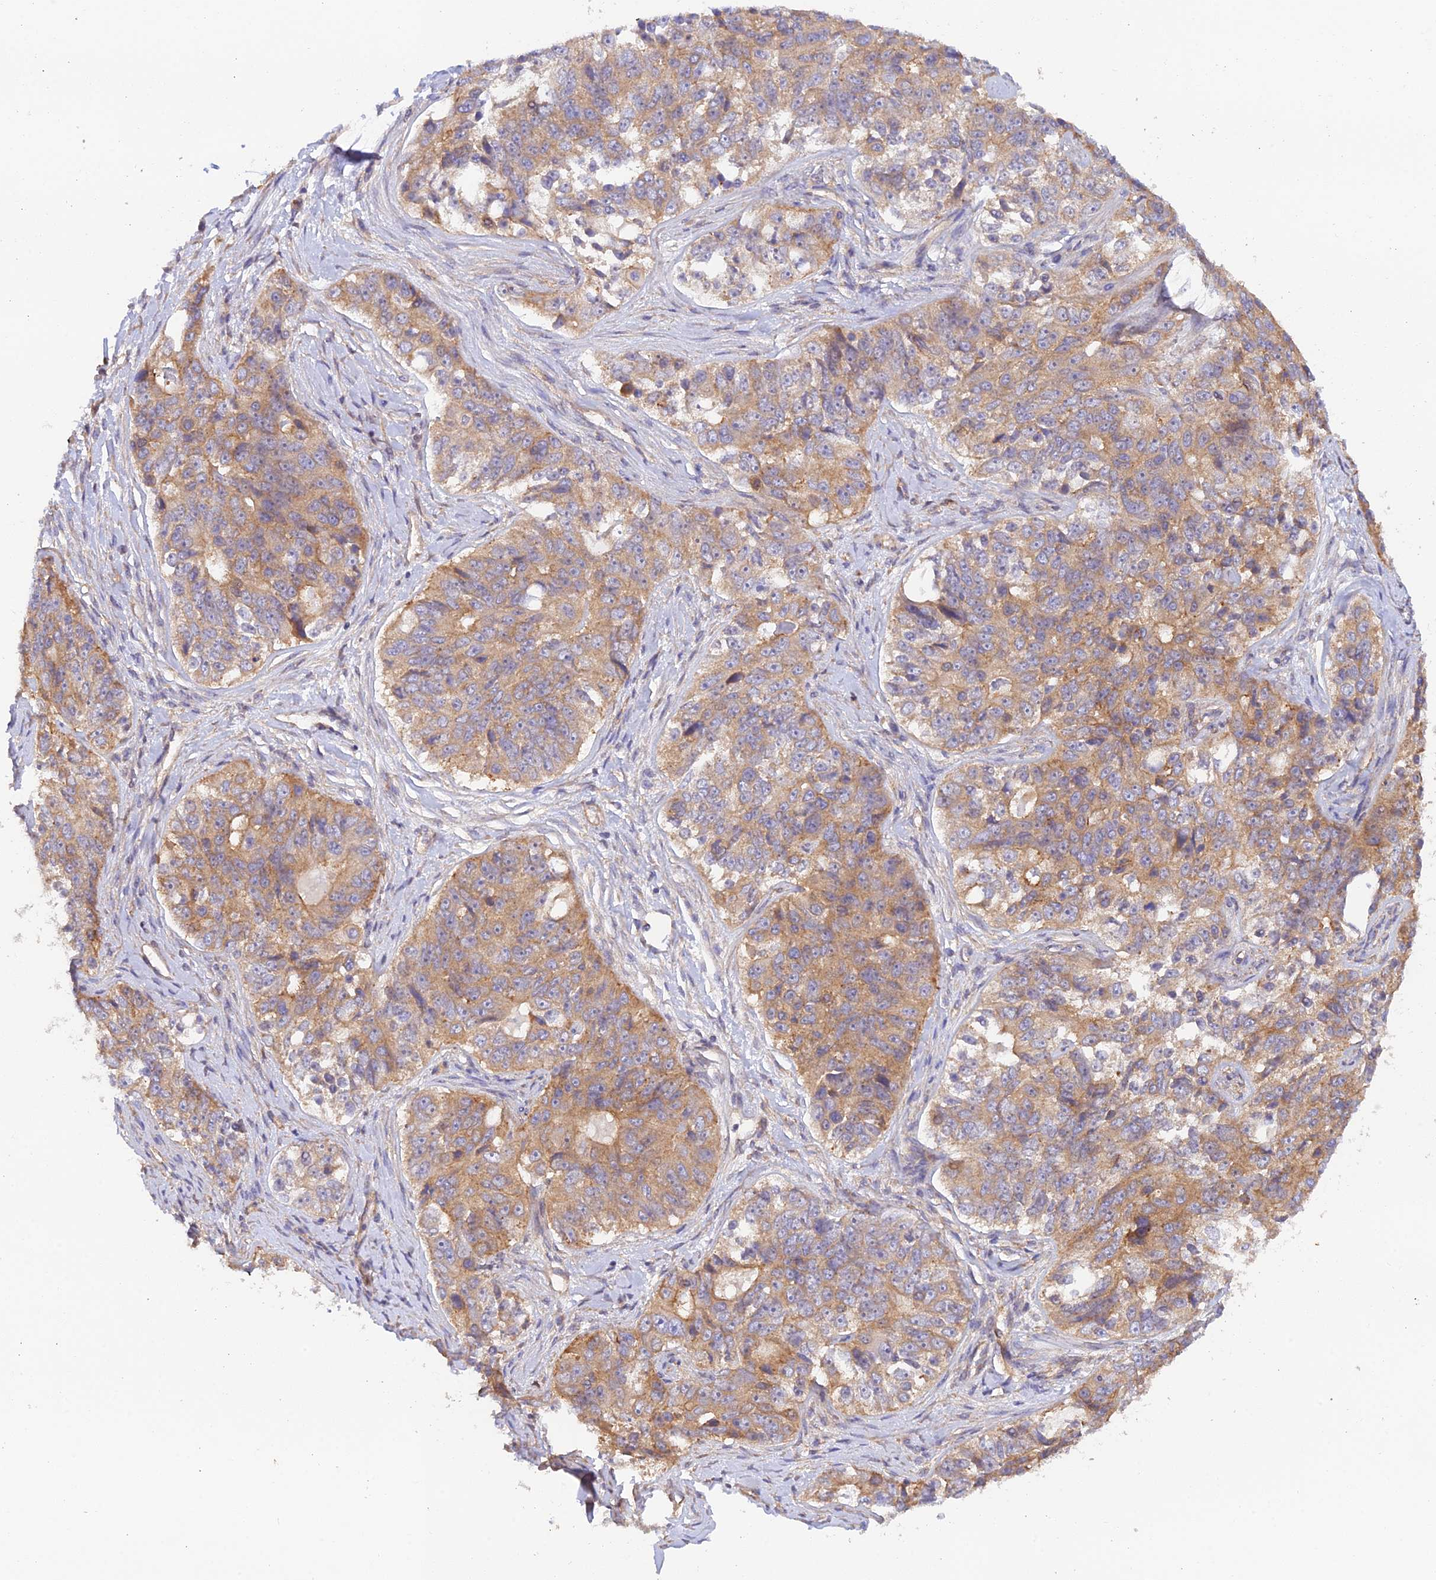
{"staining": {"intensity": "moderate", "quantity": ">75%", "location": "cytoplasmic/membranous"}, "tissue": "ovarian cancer", "cell_type": "Tumor cells", "image_type": "cancer", "snomed": [{"axis": "morphology", "description": "Carcinoma, endometroid"}, {"axis": "topography", "description": "Ovary"}], "caption": "A medium amount of moderate cytoplasmic/membranous positivity is identified in about >75% of tumor cells in ovarian cancer (endometroid carcinoma) tissue.", "gene": "MYO9A", "patient": {"sex": "female", "age": 51}}